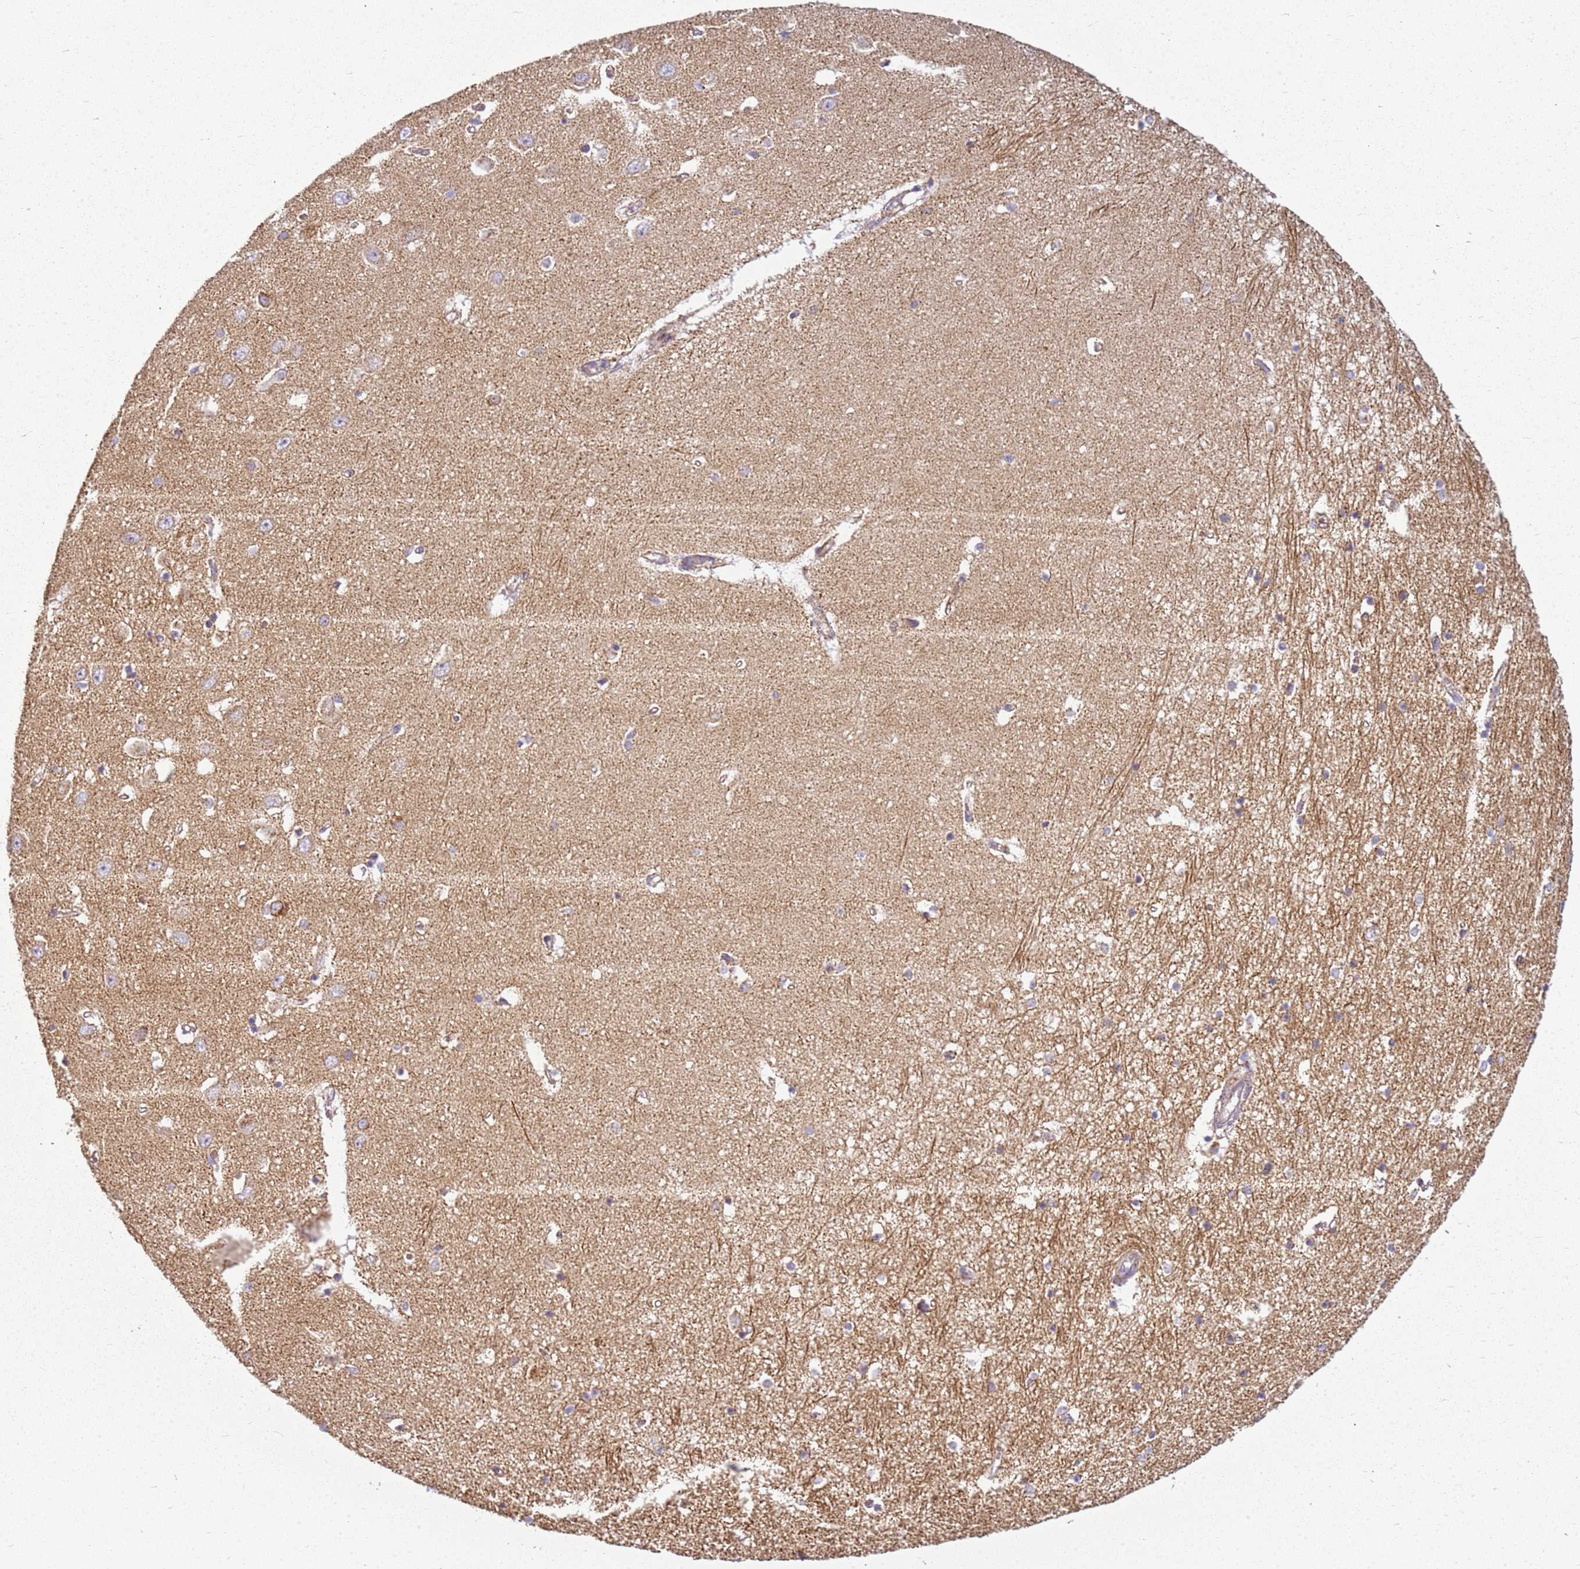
{"staining": {"intensity": "negative", "quantity": "none", "location": "none"}, "tissue": "hippocampus", "cell_type": "Glial cells", "image_type": "normal", "snomed": [{"axis": "morphology", "description": "Normal tissue, NOS"}, {"axis": "topography", "description": "Hippocampus"}], "caption": "Immunohistochemistry photomicrograph of unremarkable hippocampus stained for a protein (brown), which displays no expression in glial cells. (Stains: DAB immunohistochemistry with hematoxylin counter stain, Microscopy: brightfield microscopy at high magnification).", "gene": "TMEM200C", "patient": {"sex": "female", "age": 64}}